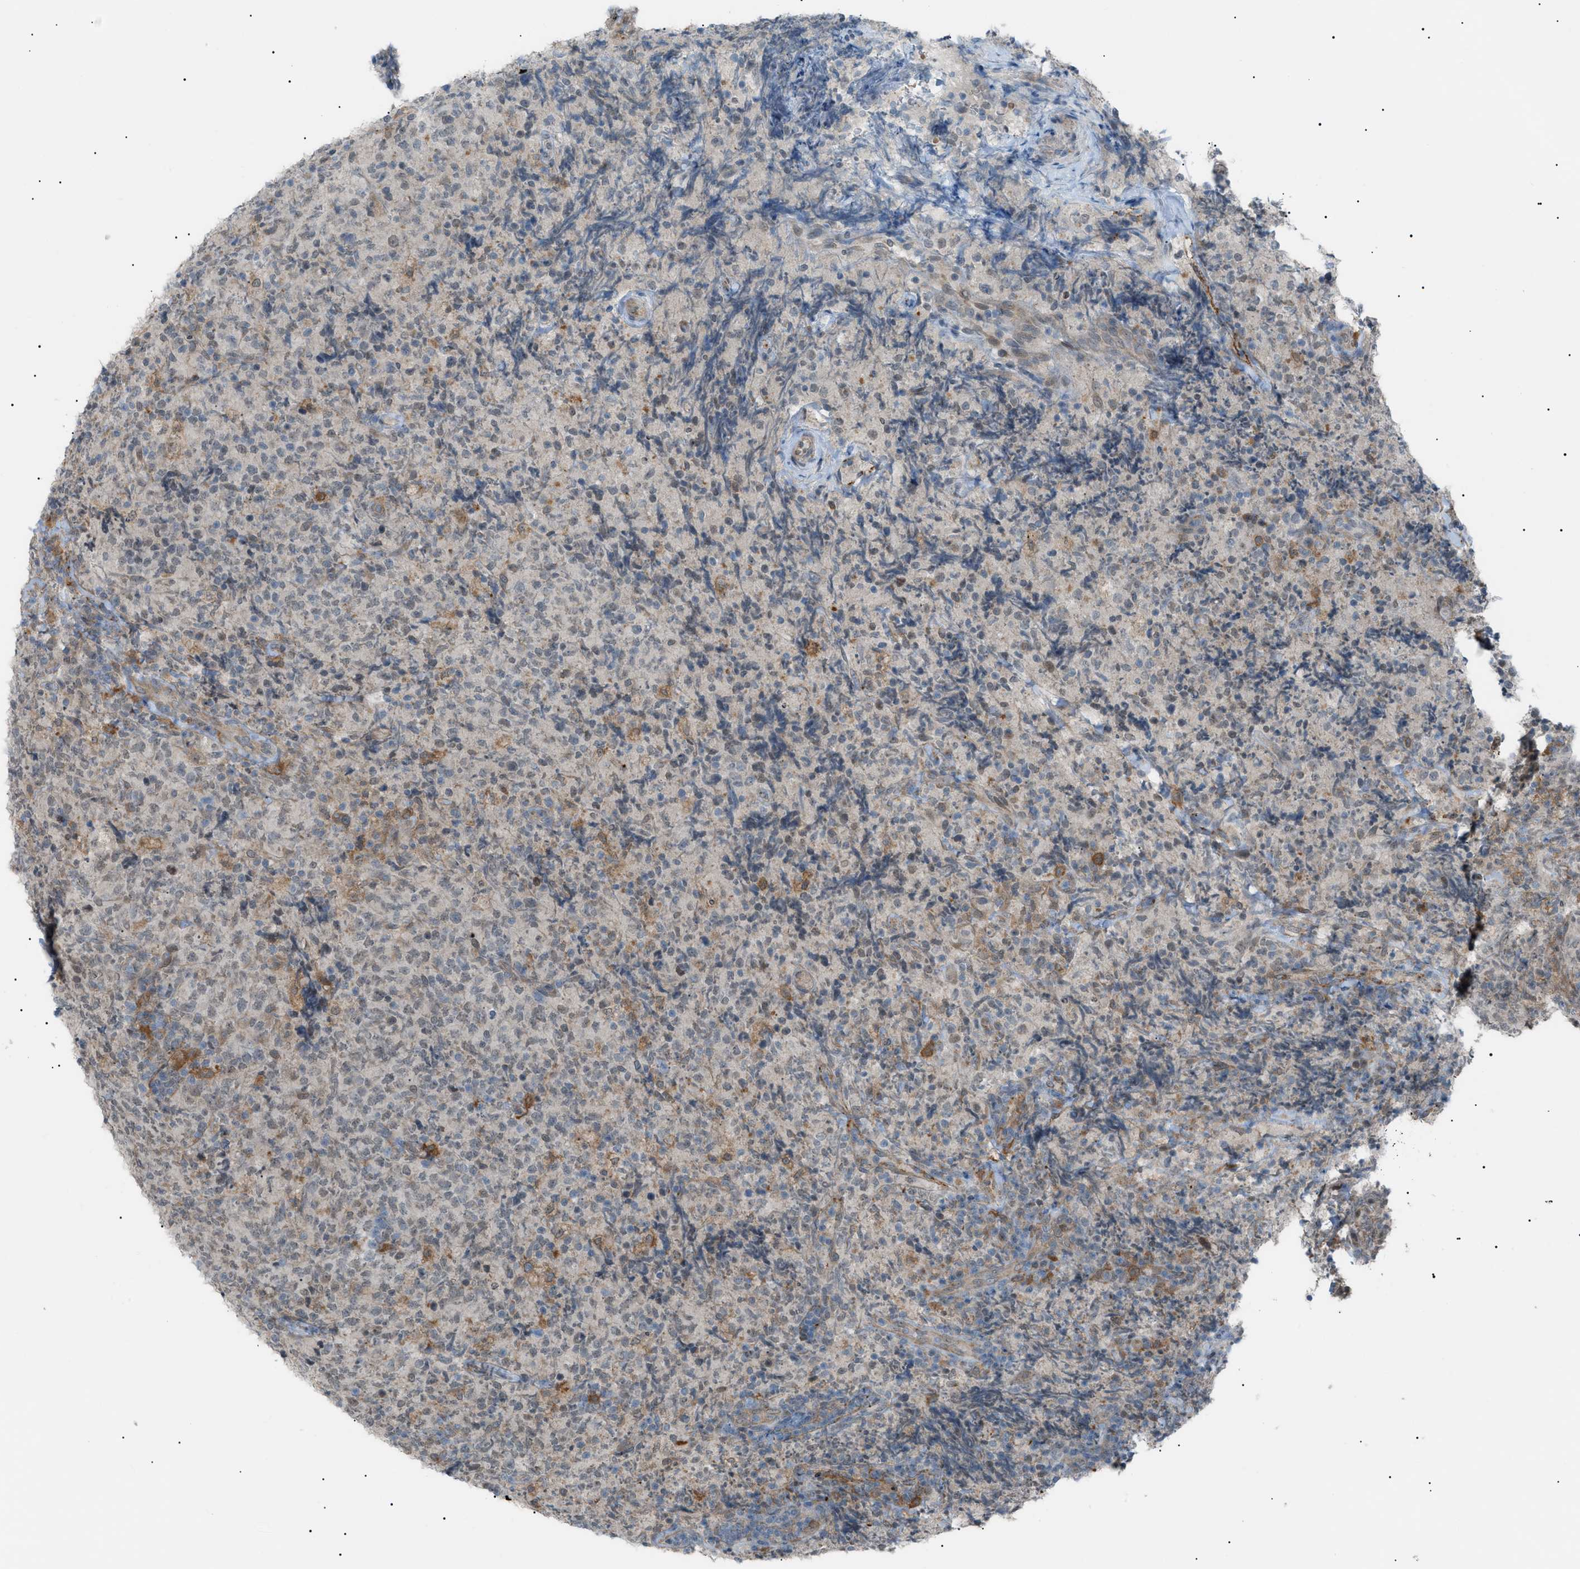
{"staining": {"intensity": "weak", "quantity": ">75%", "location": "cytoplasmic/membranous"}, "tissue": "lymphoma", "cell_type": "Tumor cells", "image_type": "cancer", "snomed": [{"axis": "morphology", "description": "Malignant lymphoma, non-Hodgkin's type, High grade"}, {"axis": "topography", "description": "Tonsil"}], "caption": "This is a photomicrograph of IHC staining of lymphoma, which shows weak expression in the cytoplasmic/membranous of tumor cells.", "gene": "LPIN2", "patient": {"sex": "female", "age": 36}}